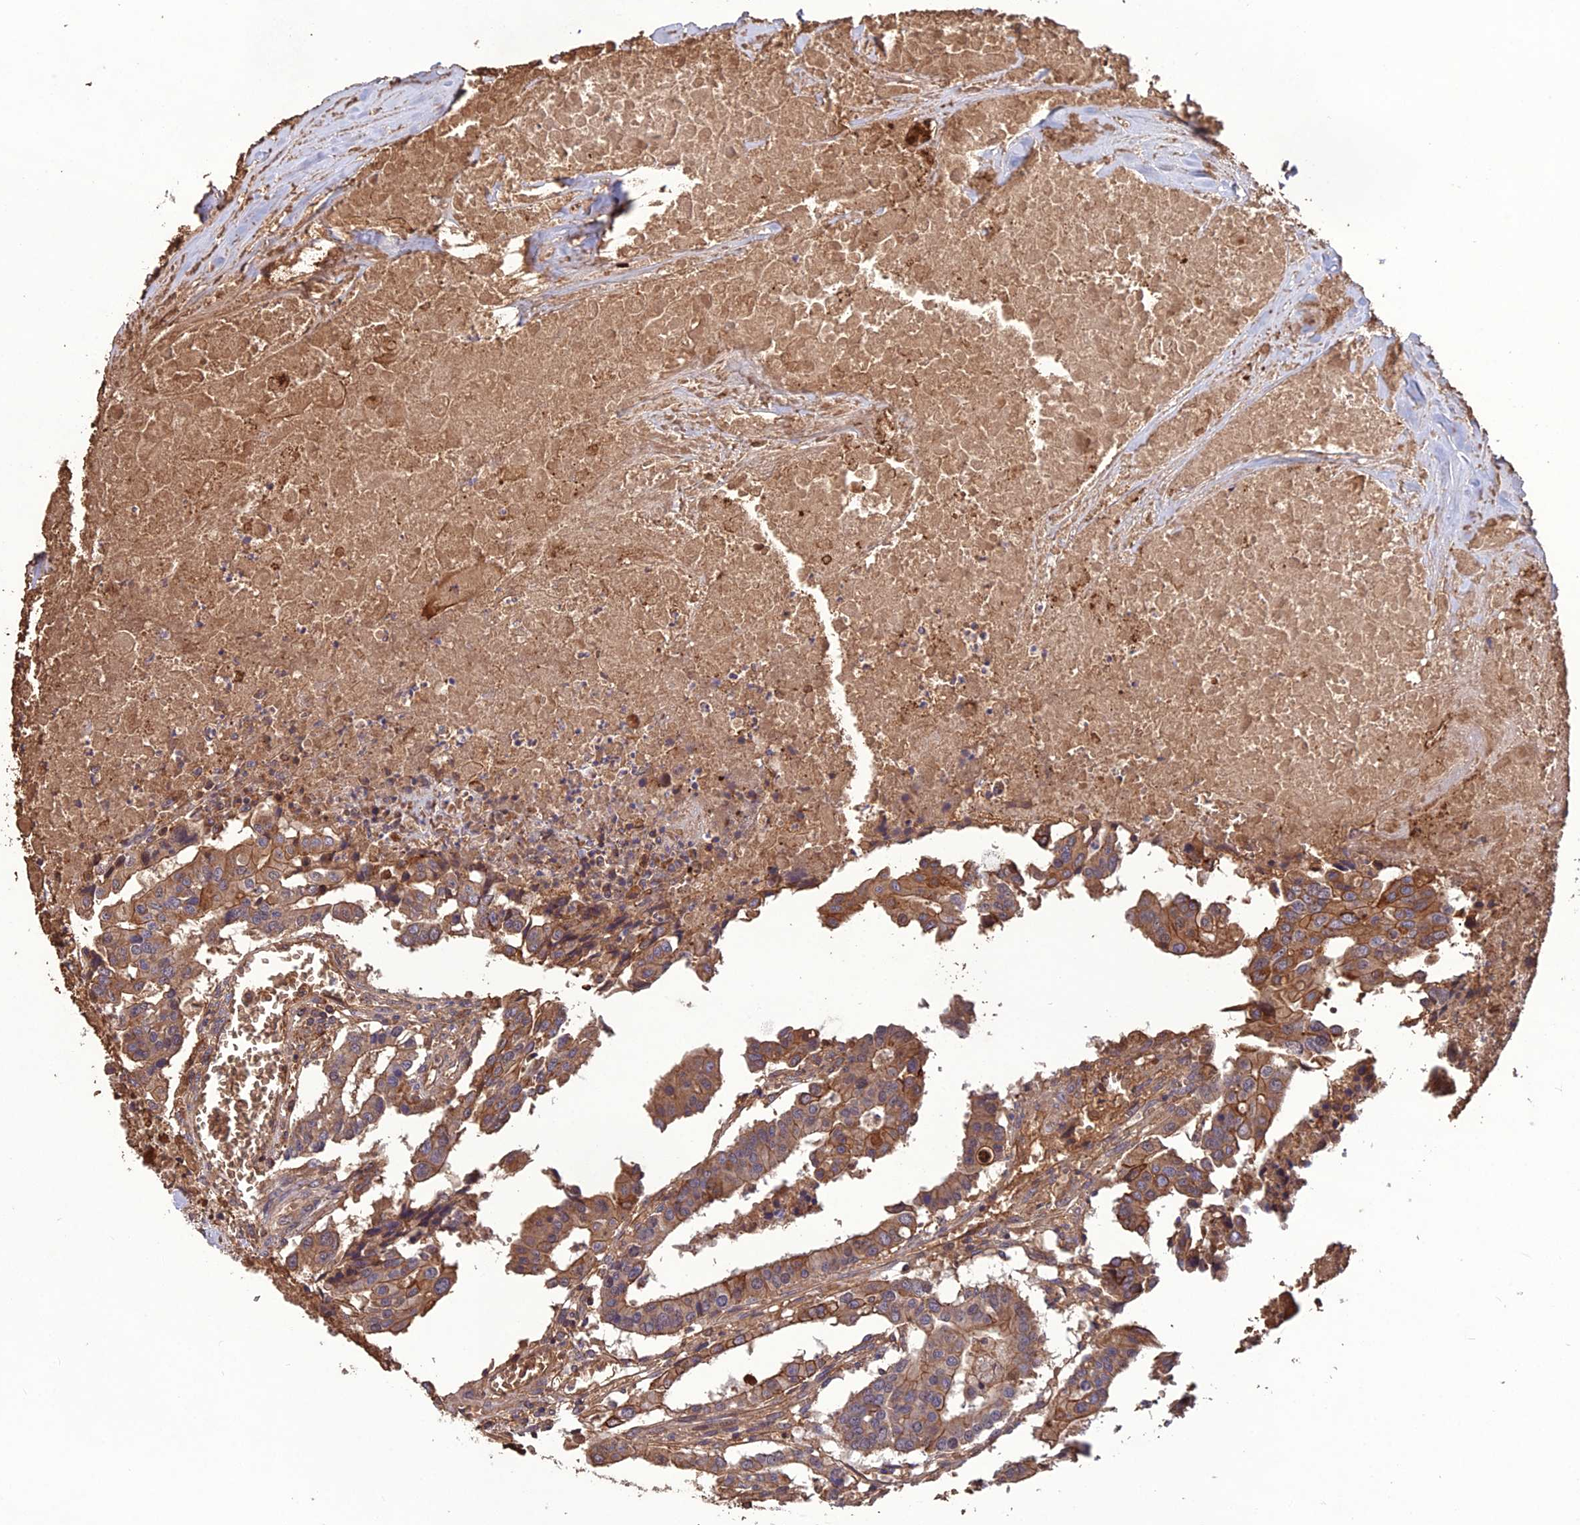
{"staining": {"intensity": "moderate", "quantity": ">75%", "location": "cytoplasmic/membranous"}, "tissue": "colorectal cancer", "cell_type": "Tumor cells", "image_type": "cancer", "snomed": [{"axis": "morphology", "description": "Adenocarcinoma, NOS"}, {"axis": "topography", "description": "Colon"}], "caption": "Immunohistochemical staining of colorectal adenocarcinoma shows moderate cytoplasmic/membranous protein staining in approximately >75% of tumor cells.", "gene": "GALR2", "patient": {"sex": "male", "age": 77}}